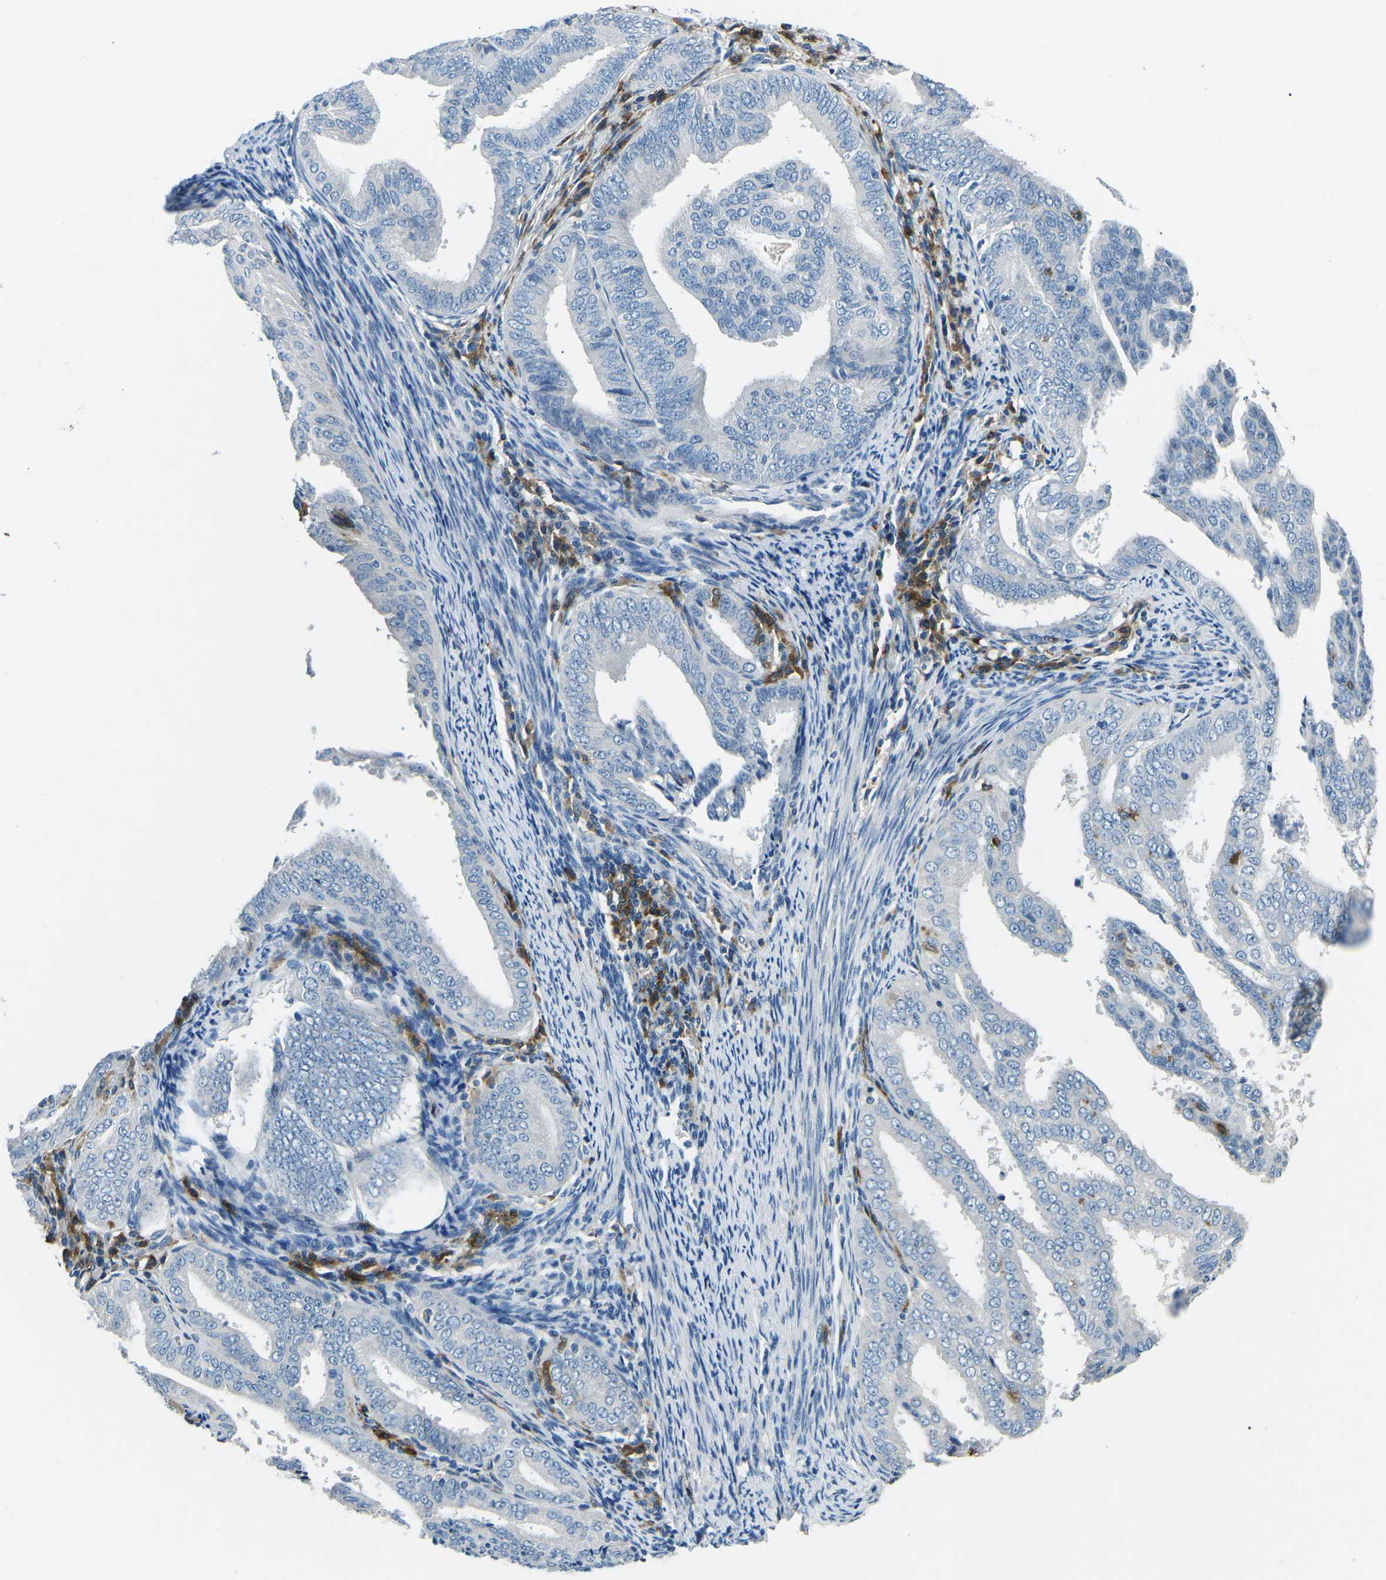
{"staining": {"intensity": "negative", "quantity": "none", "location": "none"}, "tissue": "endometrial cancer", "cell_type": "Tumor cells", "image_type": "cancer", "snomed": [{"axis": "morphology", "description": "Adenocarcinoma, NOS"}, {"axis": "topography", "description": "Endometrium"}], "caption": "IHC photomicrograph of adenocarcinoma (endometrial) stained for a protein (brown), which displays no expression in tumor cells.", "gene": "CD1D", "patient": {"sex": "female", "age": 58}}